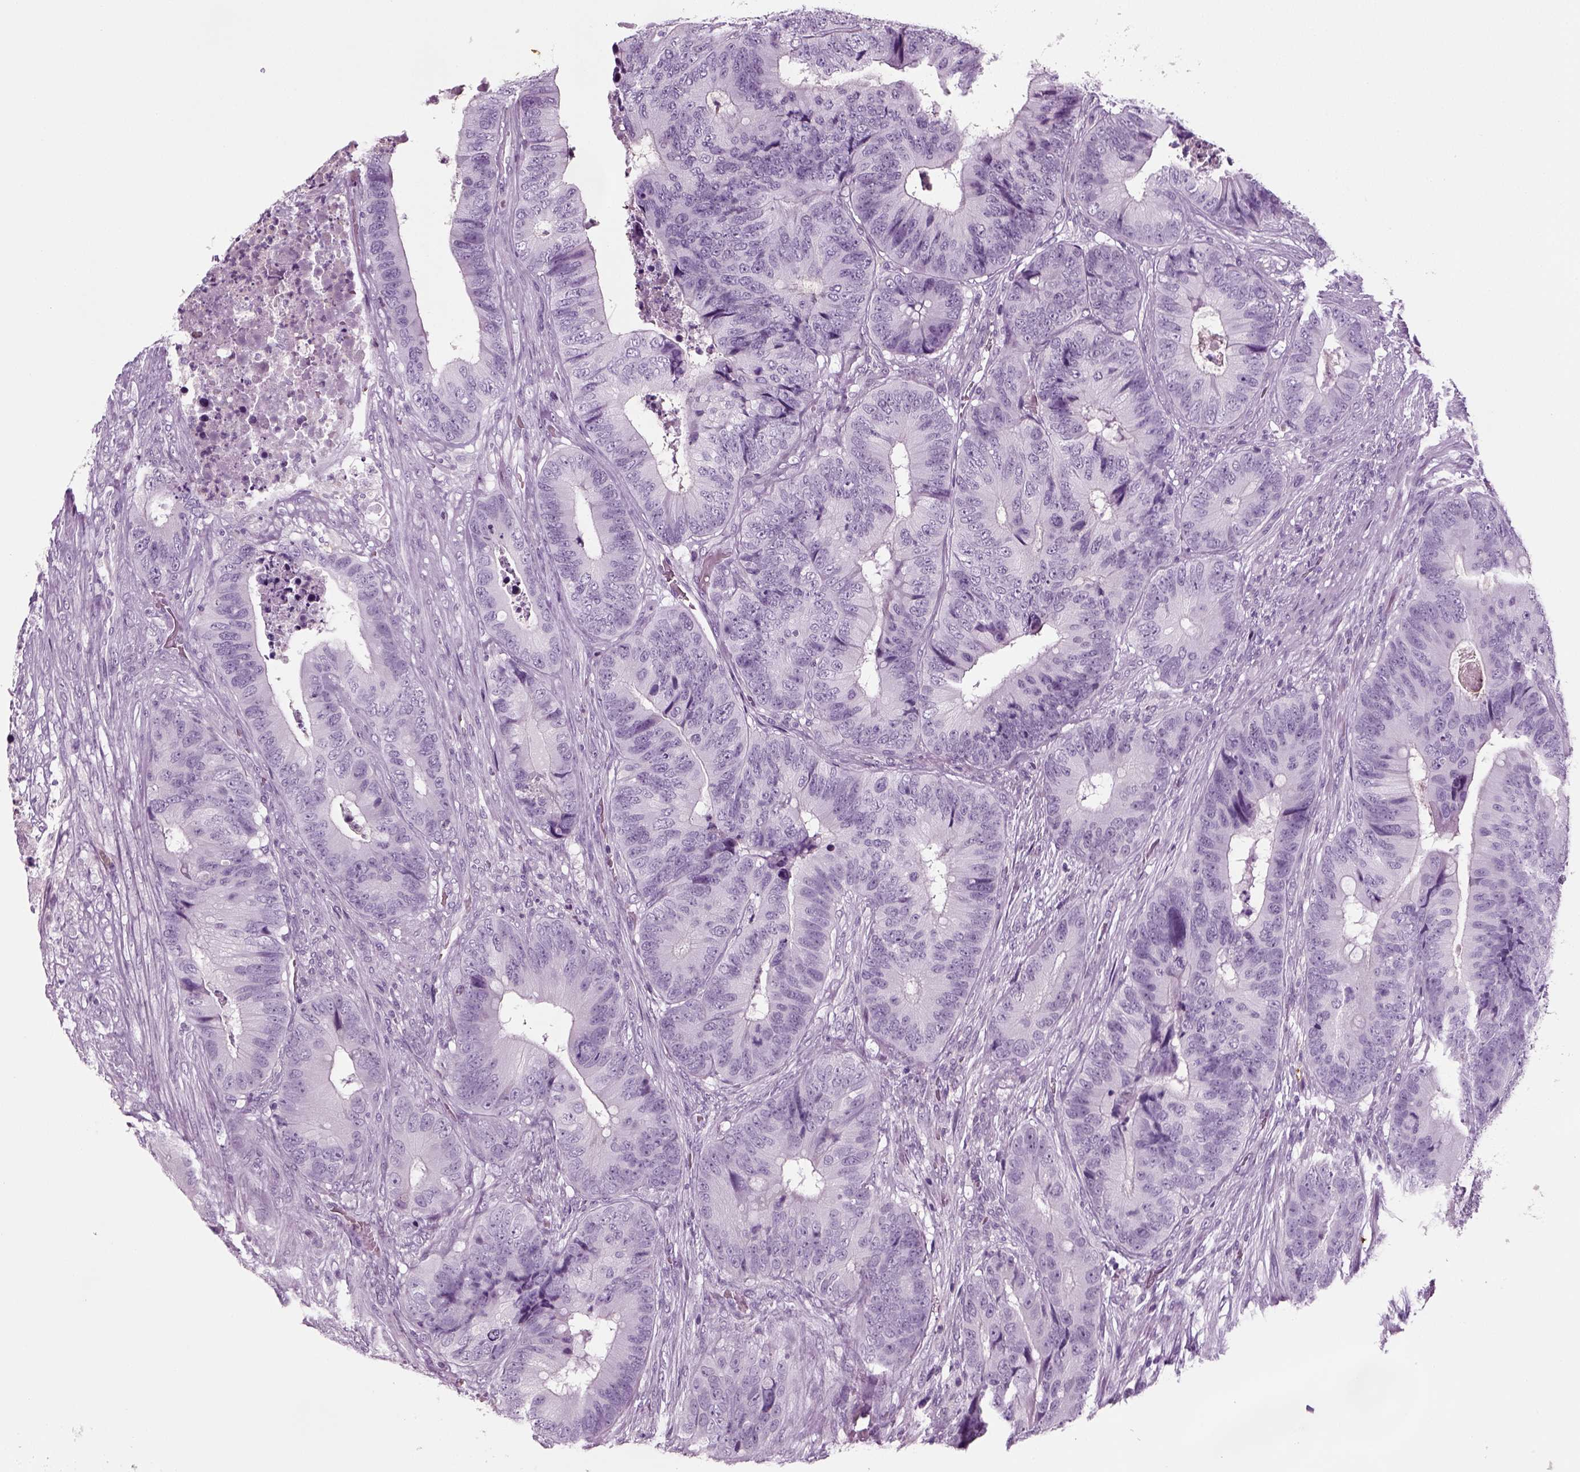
{"staining": {"intensity": "negative", "quantity": "none", "location": "none"}, "tissue": "colorectal cancer", "cell_type": "Tumor cells", "image_type": "cancer", "snomed": [{"axis": "morphology", "description": "Adenocarcinoma, NOS"}, {"axis": "topography", "description": "Colon"}], "caption": "Tumor cells show no significant protein expression in colorectal cancer.", "gene": "CRABP1", "patient": {"sex": "male", "age": 84}}